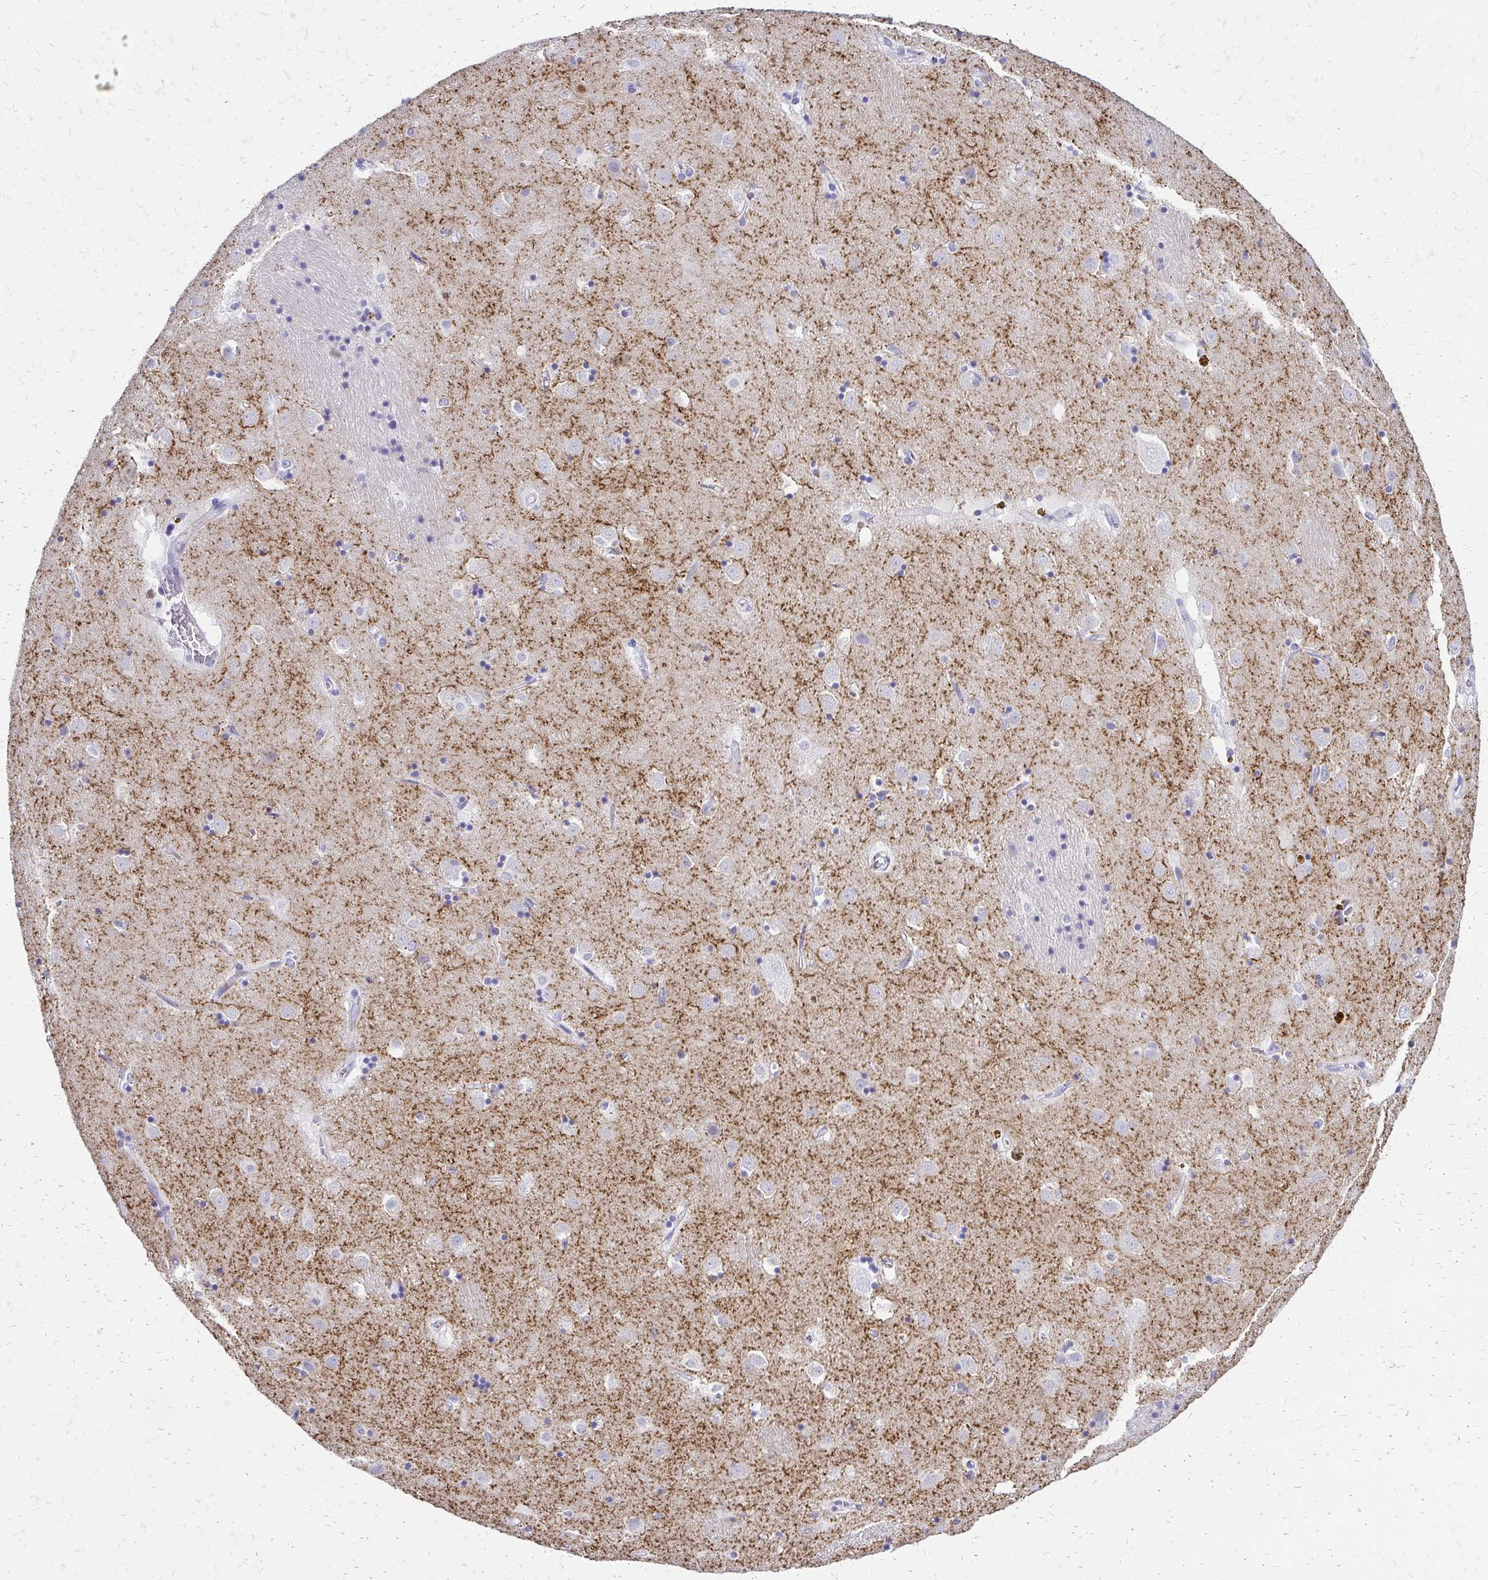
{"staining": {"intensity": "negative", "quantity": "none", "location": "none"}, "tissue": "caudate", "cell_type": "Glial cells", "image_type": "normal", "snomed": [{"axis": "morphology", "description": "Normal tissue, NOS"}, {"axis": "topography", "description": "Lateral ventricle wall"}], "caption": "Unremarkable caudate was stained to show a protein in brown. There is no significant positivity in glial cells. The staining was performed using DAB to visualize the protein expression in brown, while the nuclei were stained in blue with hematoxylin (Magnification: 20x).", "gene": "SLC32A1", "patient": {"sex": "male", "age": 58}}